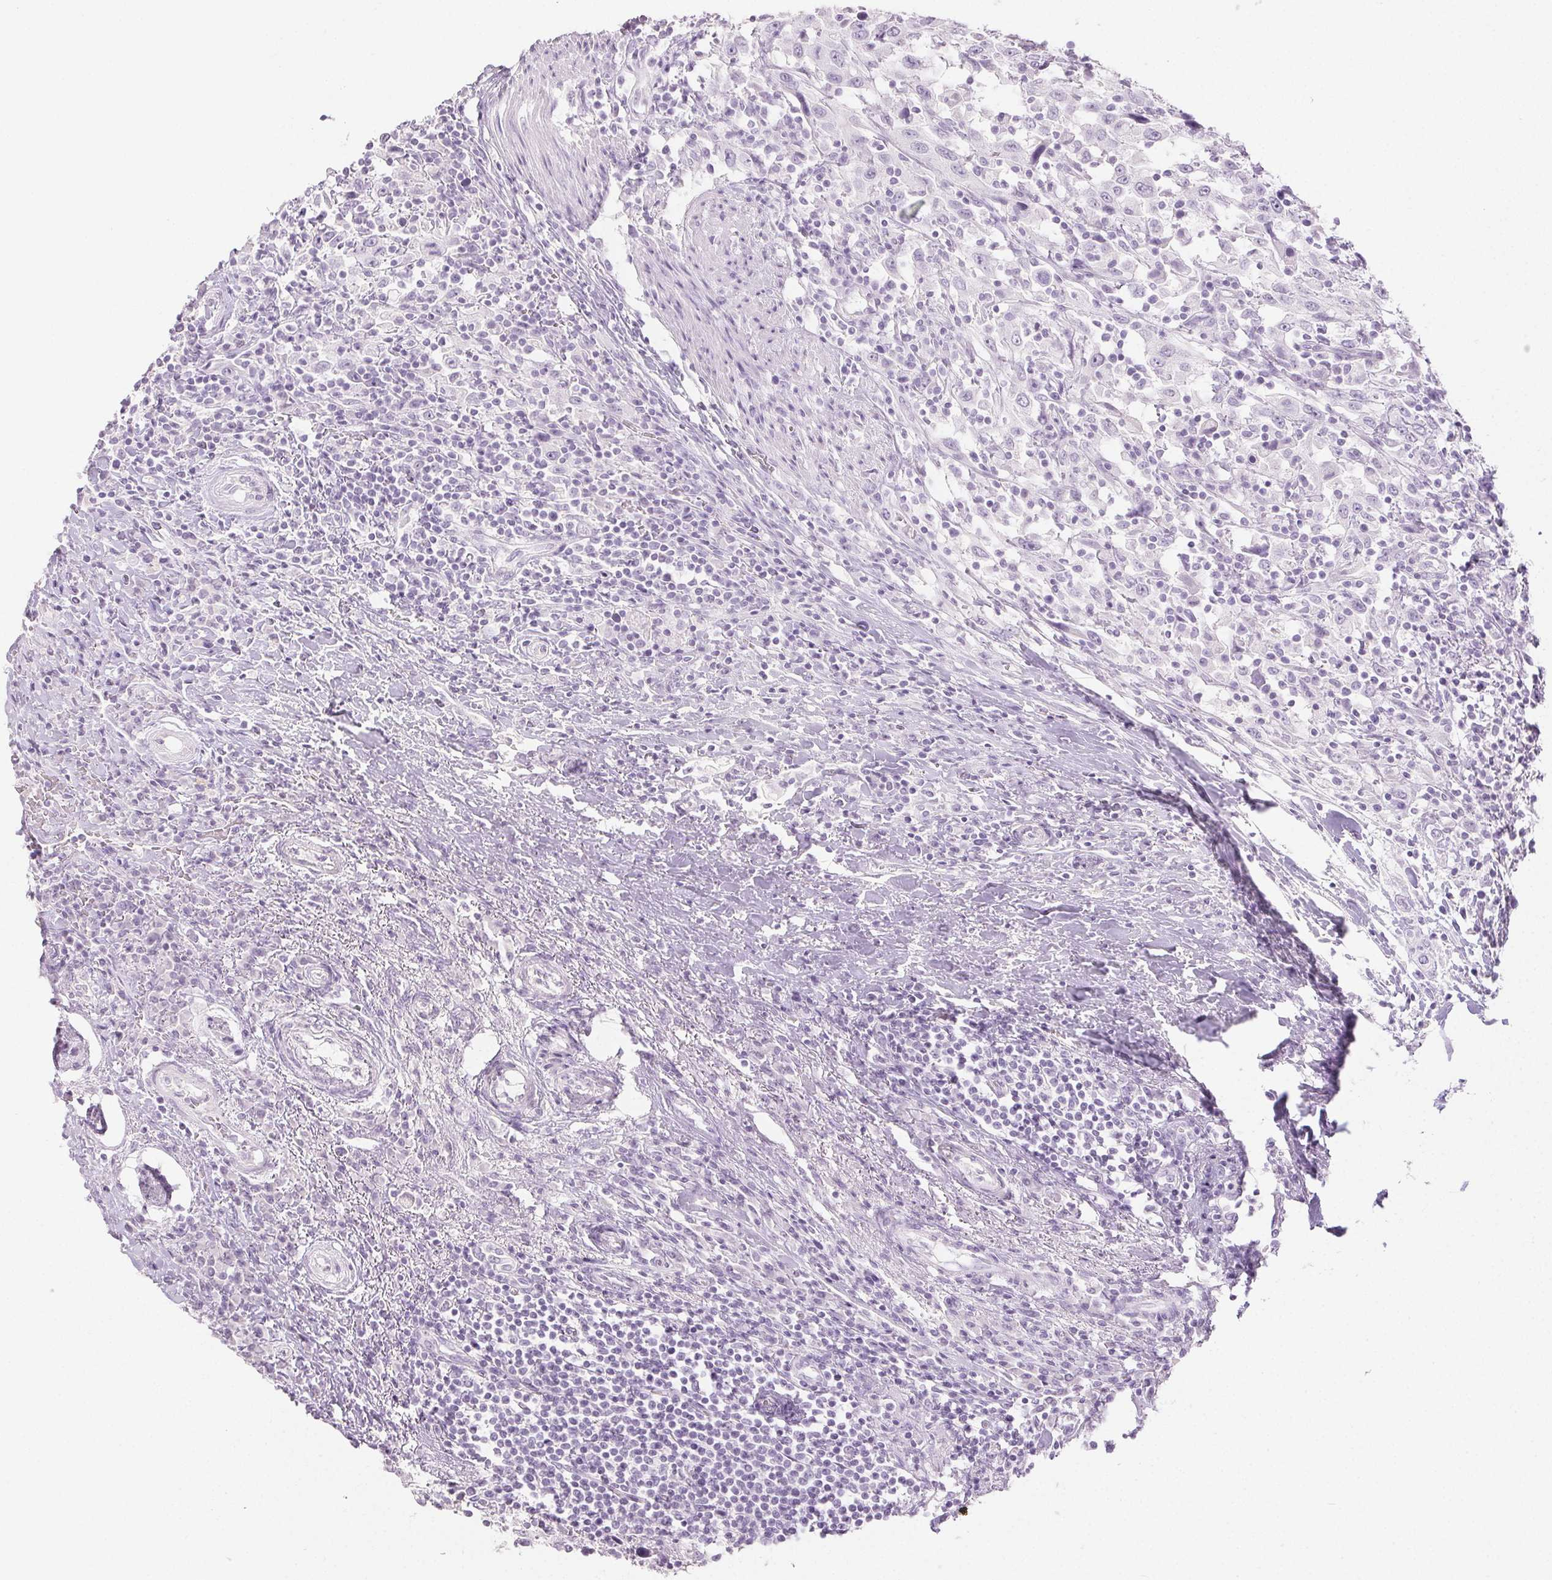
{"staining": {"intensity": "negative", "quantity": "none", "location": "none"}, "tissue": "urothelial cancer", "cell_type": "Tumor cells", "image_type": "cancer", "snomed": [{"axis": "morphology", "description": "Urothelial carcinoma, High grade"}, {"axis": "topography", "description": "Urinary bladder"}], "caption": "A photomicrograph of human high-grade urothelial carcinoma is negative for staining in tumor cells. (Stains: DAB (3,3'-diaminobenzidine) immunohistochemistry with hematoxylin counter stain, Microscopy: brightfield microscopy at high magnification).", "gene": "PI3", "patient": {"sex": "male", "age": 61}}